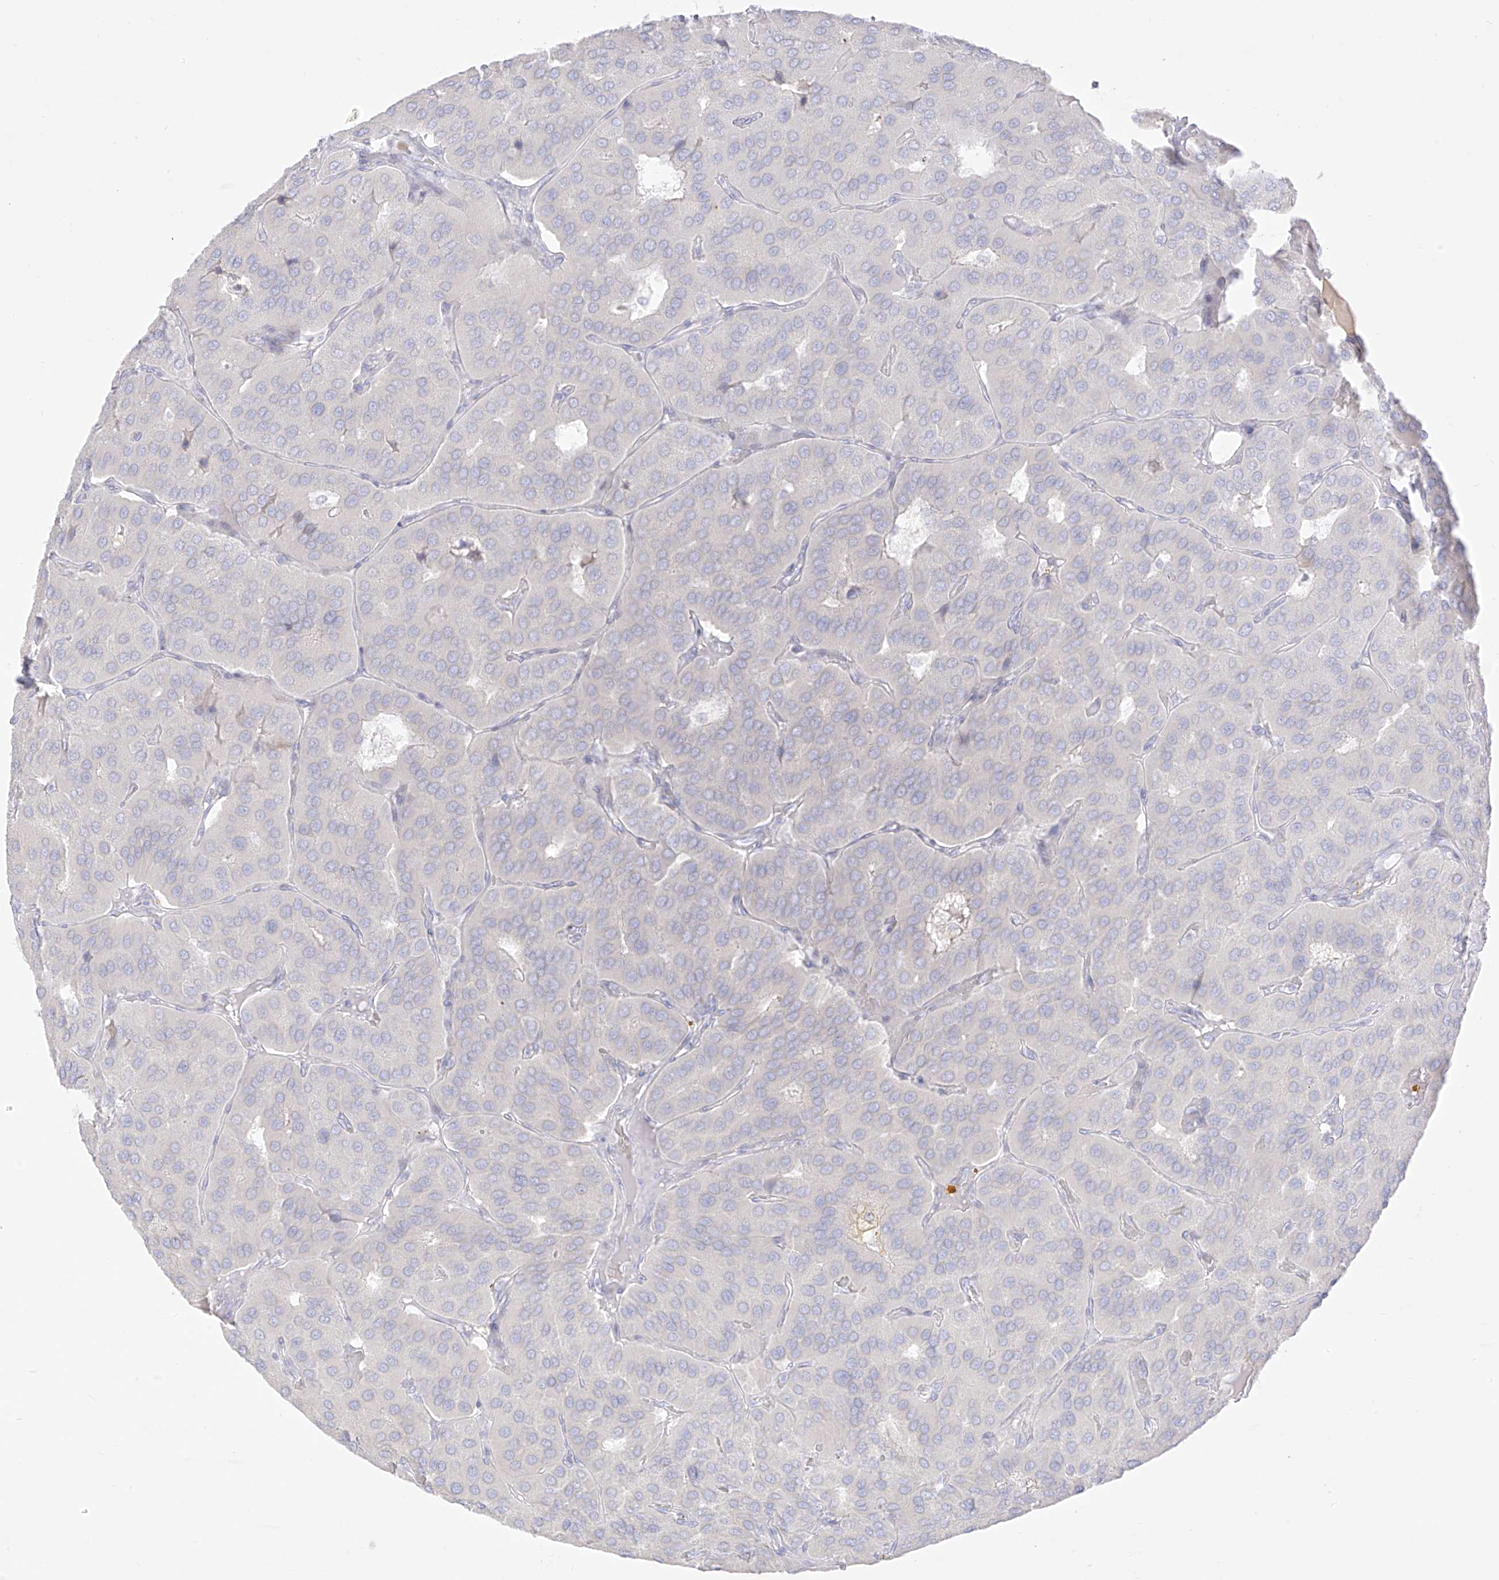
{"staining": {"intensity": "negative", "quantity": "none", "location": "none"}, "tissue": "parathyroid gland", "cell_type": "Glandular cells", "image_type": "normal", "snomed": [{"axis": "morphology", "description": "Normal tissue, NOS"}, {"axis": "morphology", "description": "Adenoma, NOS"}, {"axis": "topography", "description": "Parathyroid gland"}], "caption": "High magnification brightfield microscopy of normal parathyroid gland stained with DAB (3,3'-diaminobenzidine) (brown) and counterstained with hematoxylin (blue): glandular cells show no significant staining. (DAB immunohistochemistry visualized using brightfield microscopy, high magnification).", "gene": "TGM4", "patient": {"sex": "female", "age": 86}}